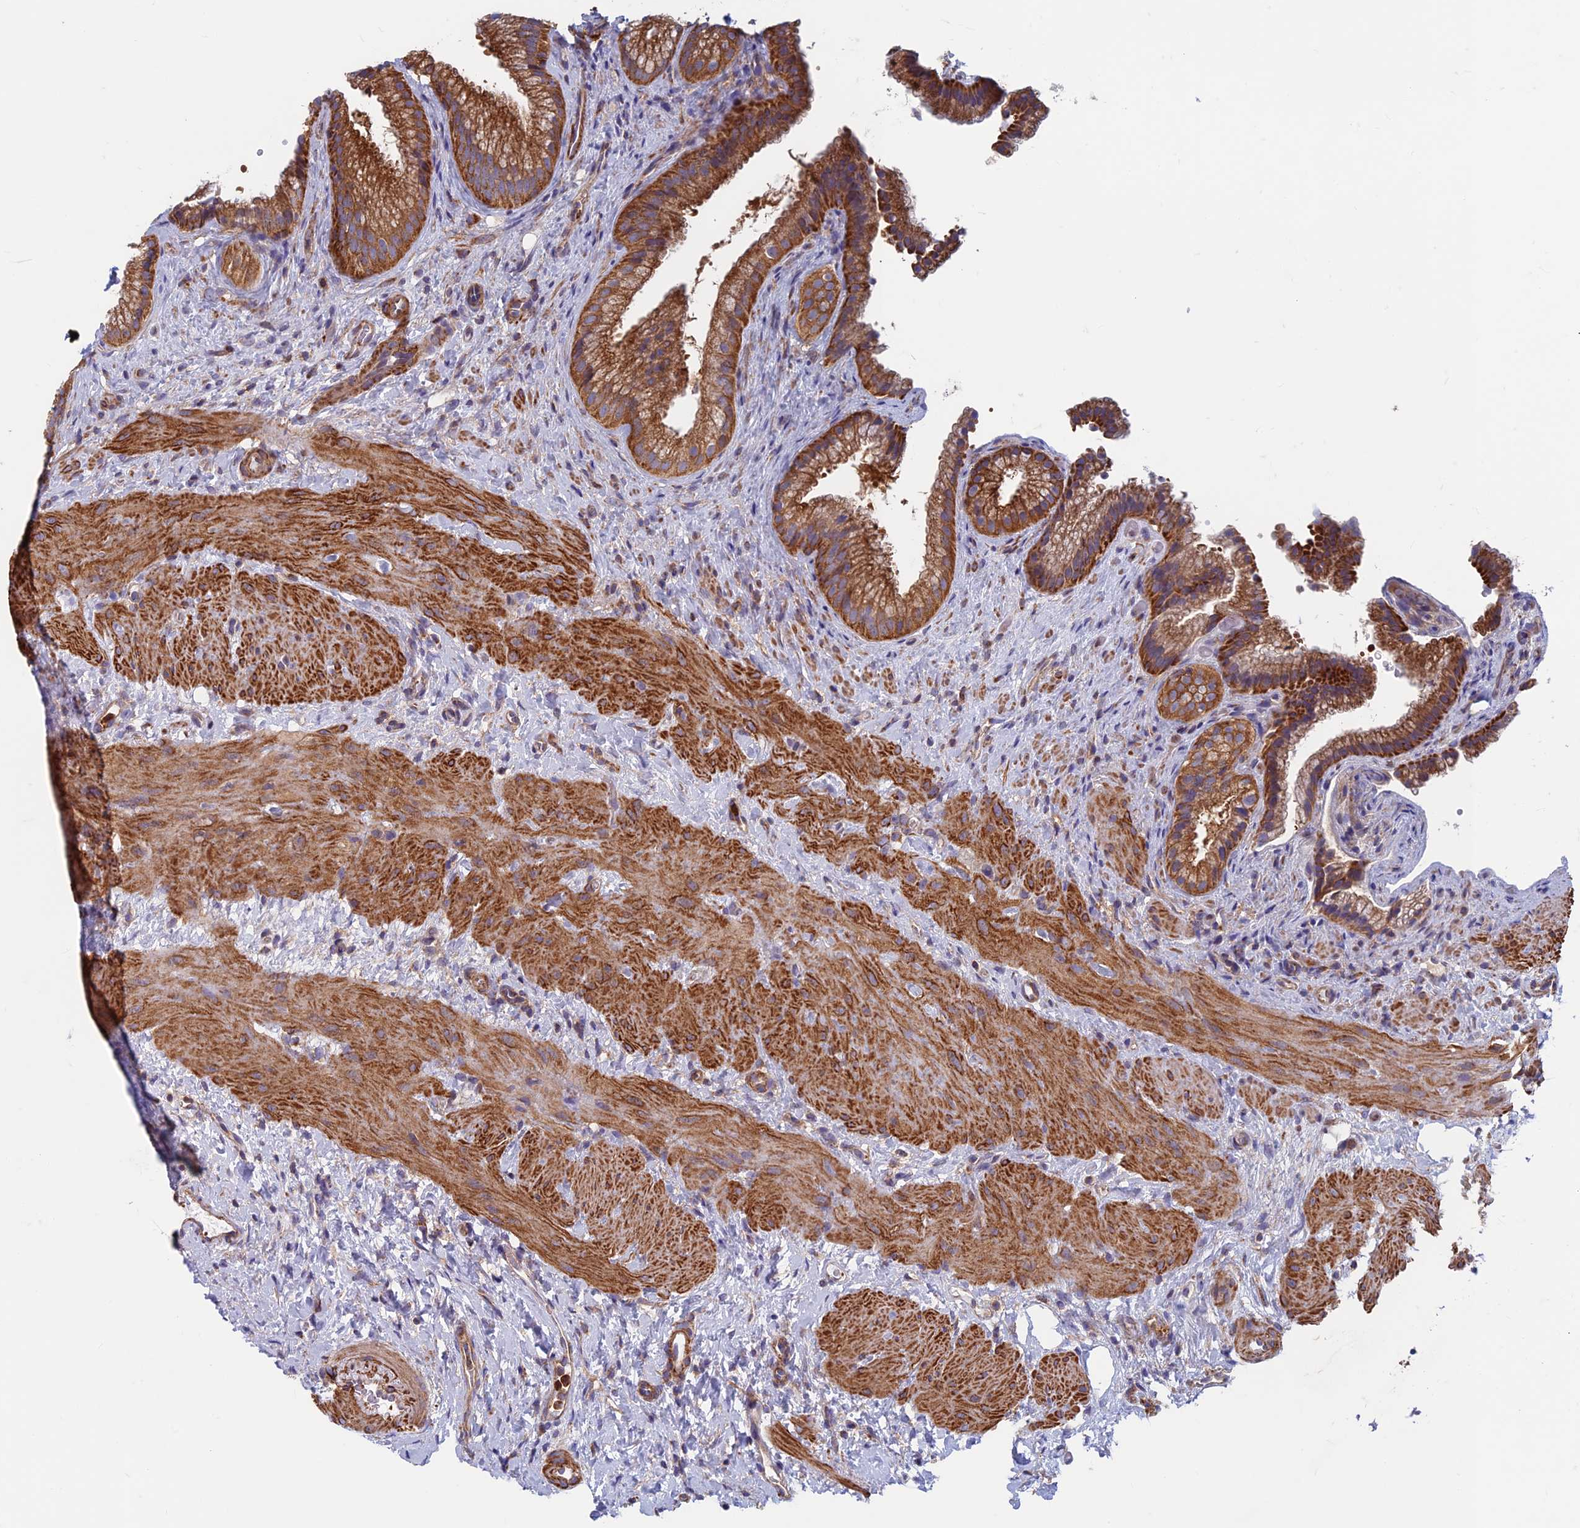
{"staining": {"intensity": "strong", "quantity": ">75%", "location": "cytoplasmic/membranous"}, "tissue": "gallbladder", "cell_type": "Glandular cells", "image_type": "normal", "snomed": [{"axis": "morphology", "description": "Normal tissue, NOS"}, {"axis": "topography", "description": "Gallbladder"}], "caption": "Brown immunohistochemical staining in unremarkable human gallbladder displays strong cytoplasmic/membranous positivity in about >75% of glandular cells.", "gene": "DNM1L", "patient": {"sex": "female", "age": 64}}